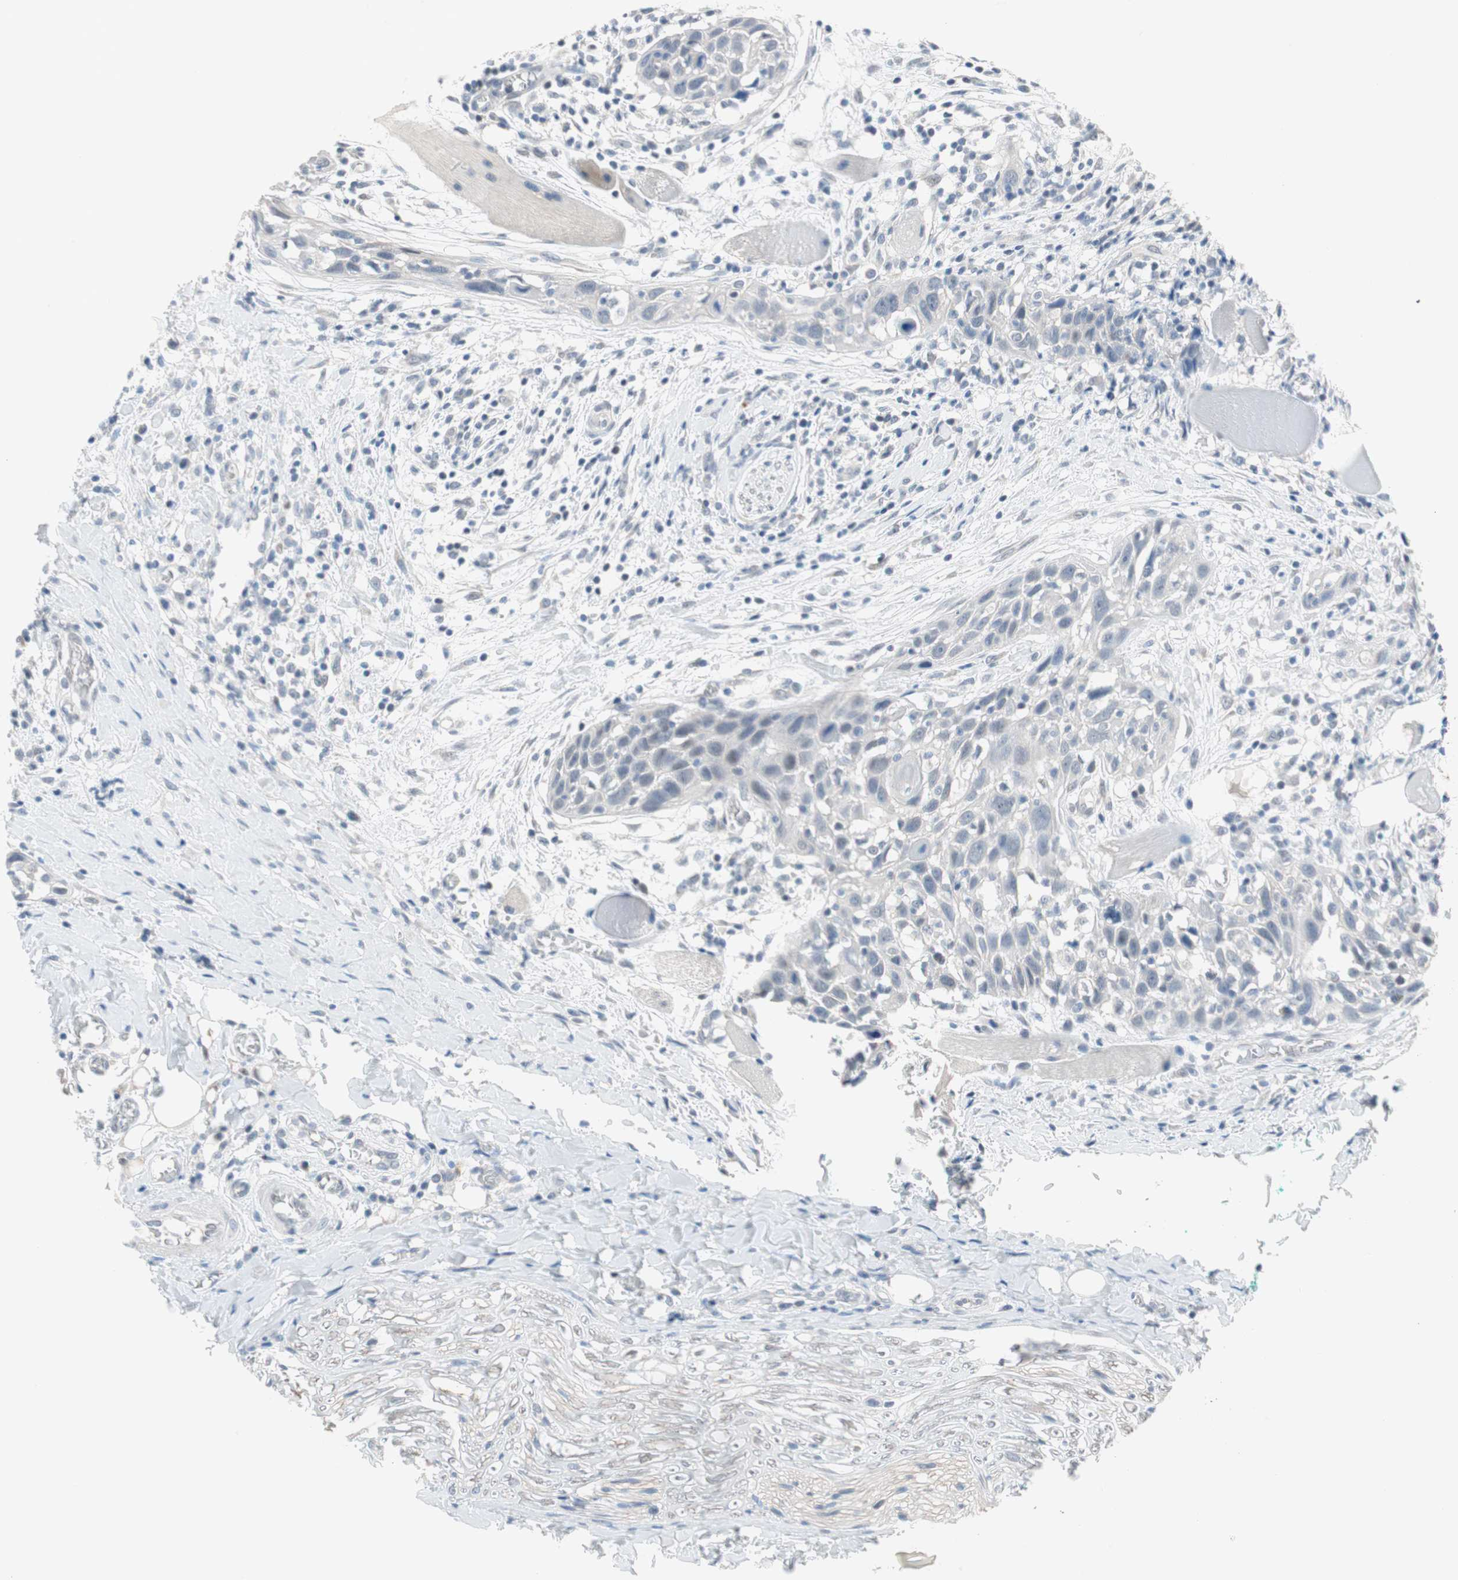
{"staining": {"intensity": "negative", "quantity": "none", "location": "none"}, "tissue": "head and neck cancer", "cell_type": "Tumor cells", "image_type": "cancer", "snomed": [{"axis": "morphology", "description": "Normal tissue, NOS"}, {"axis": "morphology", "description": "Squamous cell carcinoma, NOS"}, {"axis": "topography", "description": "Oral tissue"}, {"axis": "topography", "description": "Head-Neck"}], "caption": "DAB (3,3'-diaminobenzidine) immunohistochemical staining of head and neck cancer reveals no significant expression in tumor cells.", "gene": "GRHL1", "patient": {"sex": "female", "age": 50}}